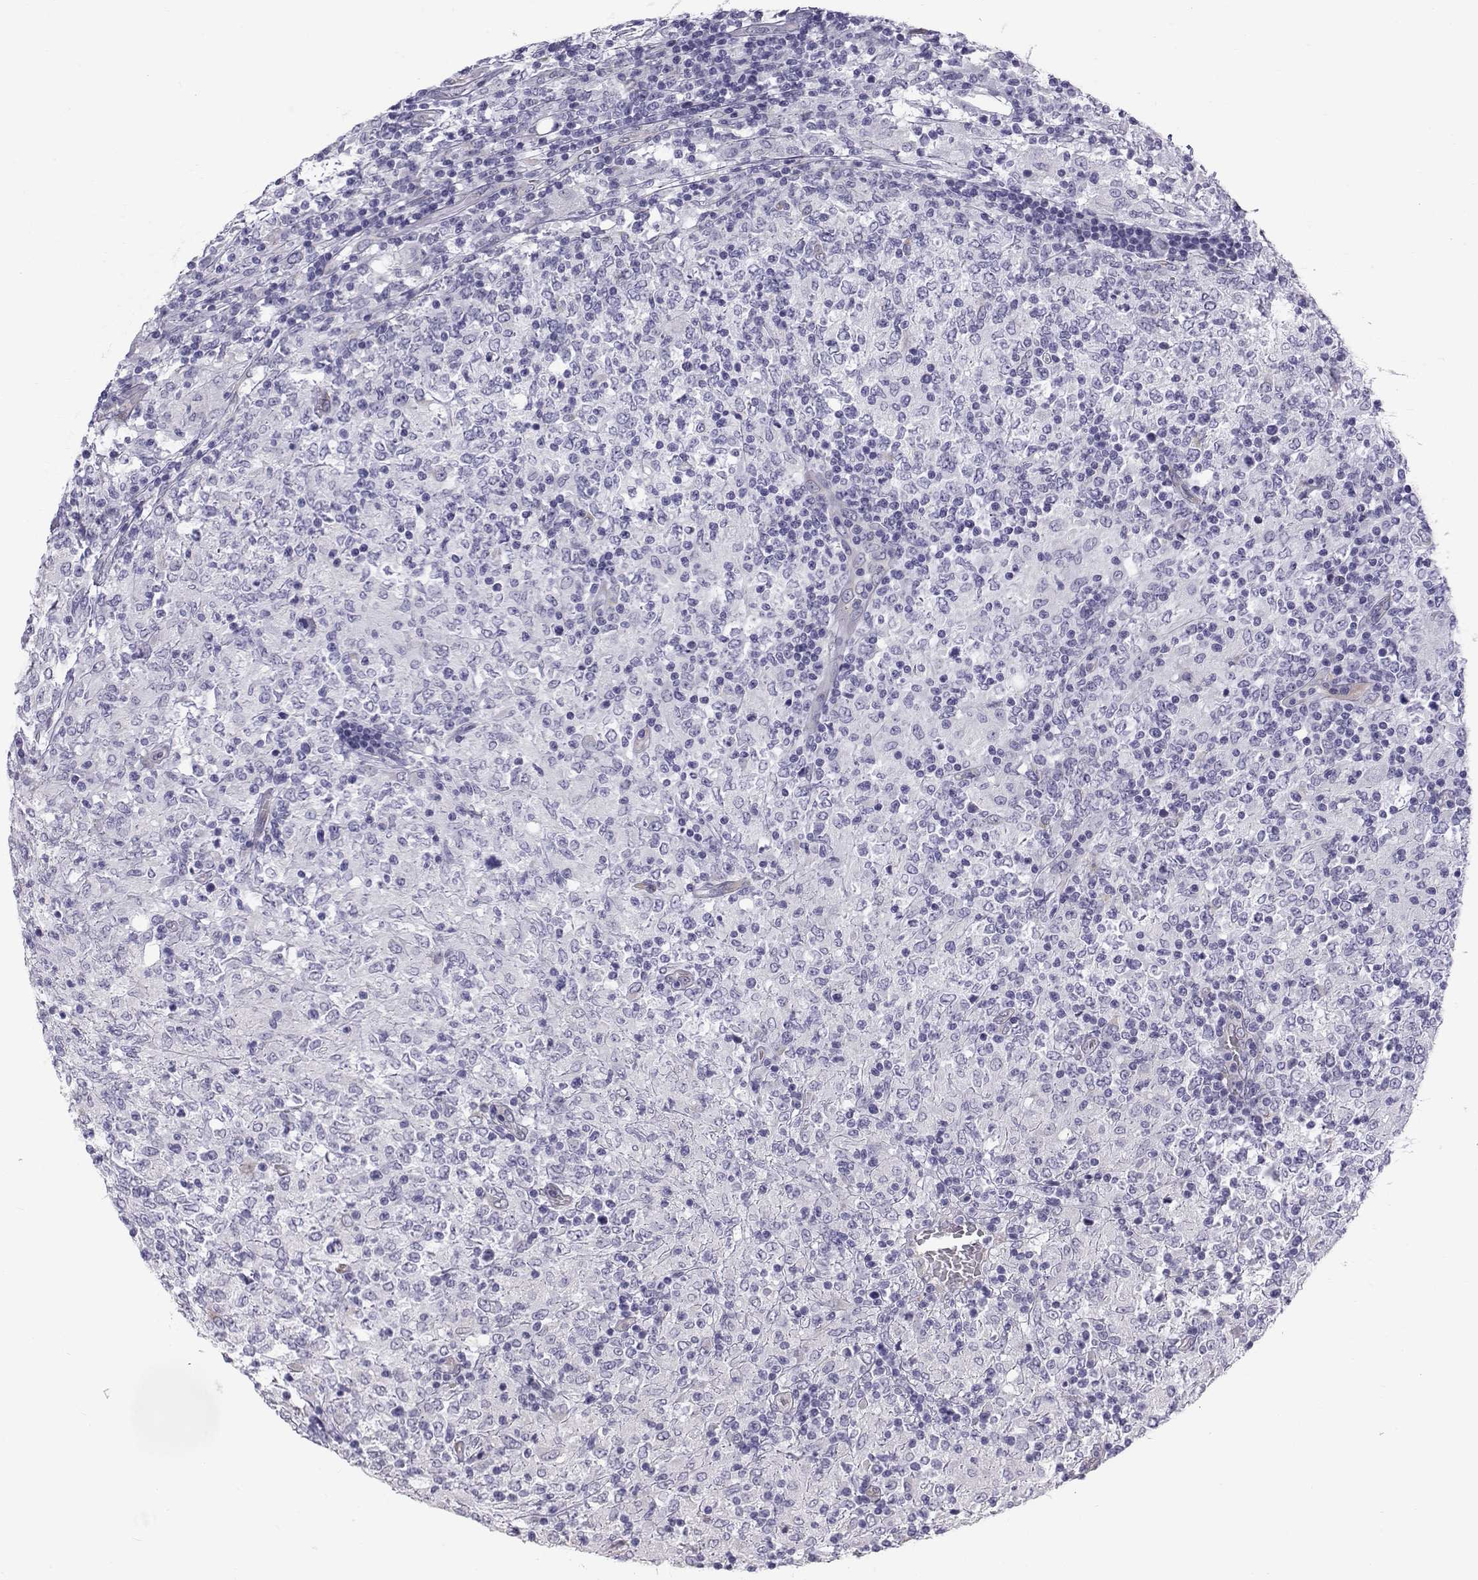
{"staining": {"intensity": "negative", "quantity": "none", "location": "none"}, "tissue": "lymphoma", "cell_type": "Tumor cells", "image_type": "cancer", "snomed": [{"axis": "morphology", "description": "Malignant lymphoma, non-Hodgkin's type, High grade"}, {"axis": "topography", "description": "Lymph node"}], "caption": "DAB immunohistochemical staining of human lymphoma reveals no significant staining in tumor cells. Brightfield microscopy of immunohistochemistry stained with DAB (3,3'-diaminobenzidine) (brown) and hematoxylin (blue), captured at high magnification.", "gene": "RNASE12", "patient": {"sex": "female", "age": 84}}